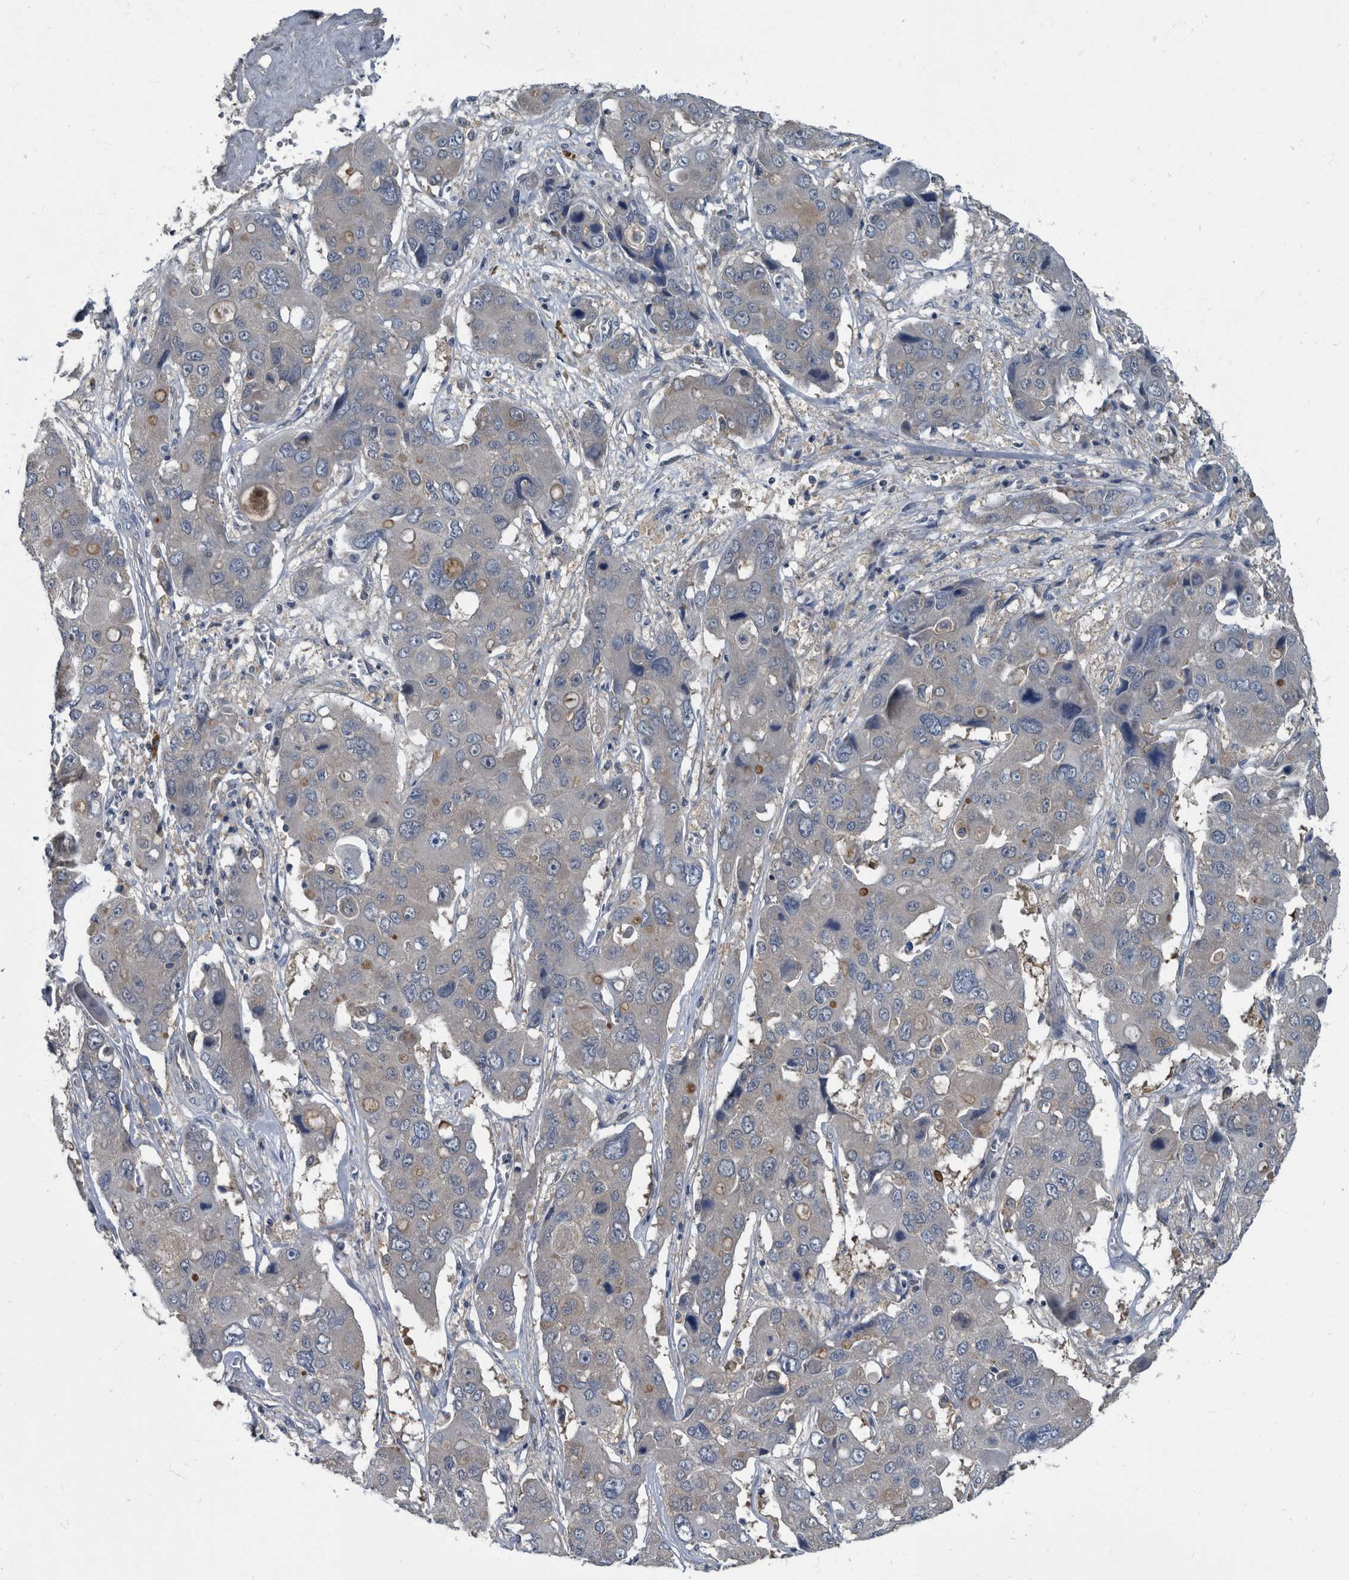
{"staining": {"intensity": "weak", "quantity": "<25%", "location": "cytoplasmic/membranous"}, "tissue": "liver cancer", "cell_type": "Tumor cells", "image_type": "cancer", "snomed": [{"axis": "morphology", "description": "Cholangiocarcinoma"}, {"axis": "topography", "description": "Liver"}], "caption": "There is no significant expression in tumor cells of cholangiocarcinoma (liver).", "gene": "CDV3", "patient": {"sex": "male", "age": 67}}